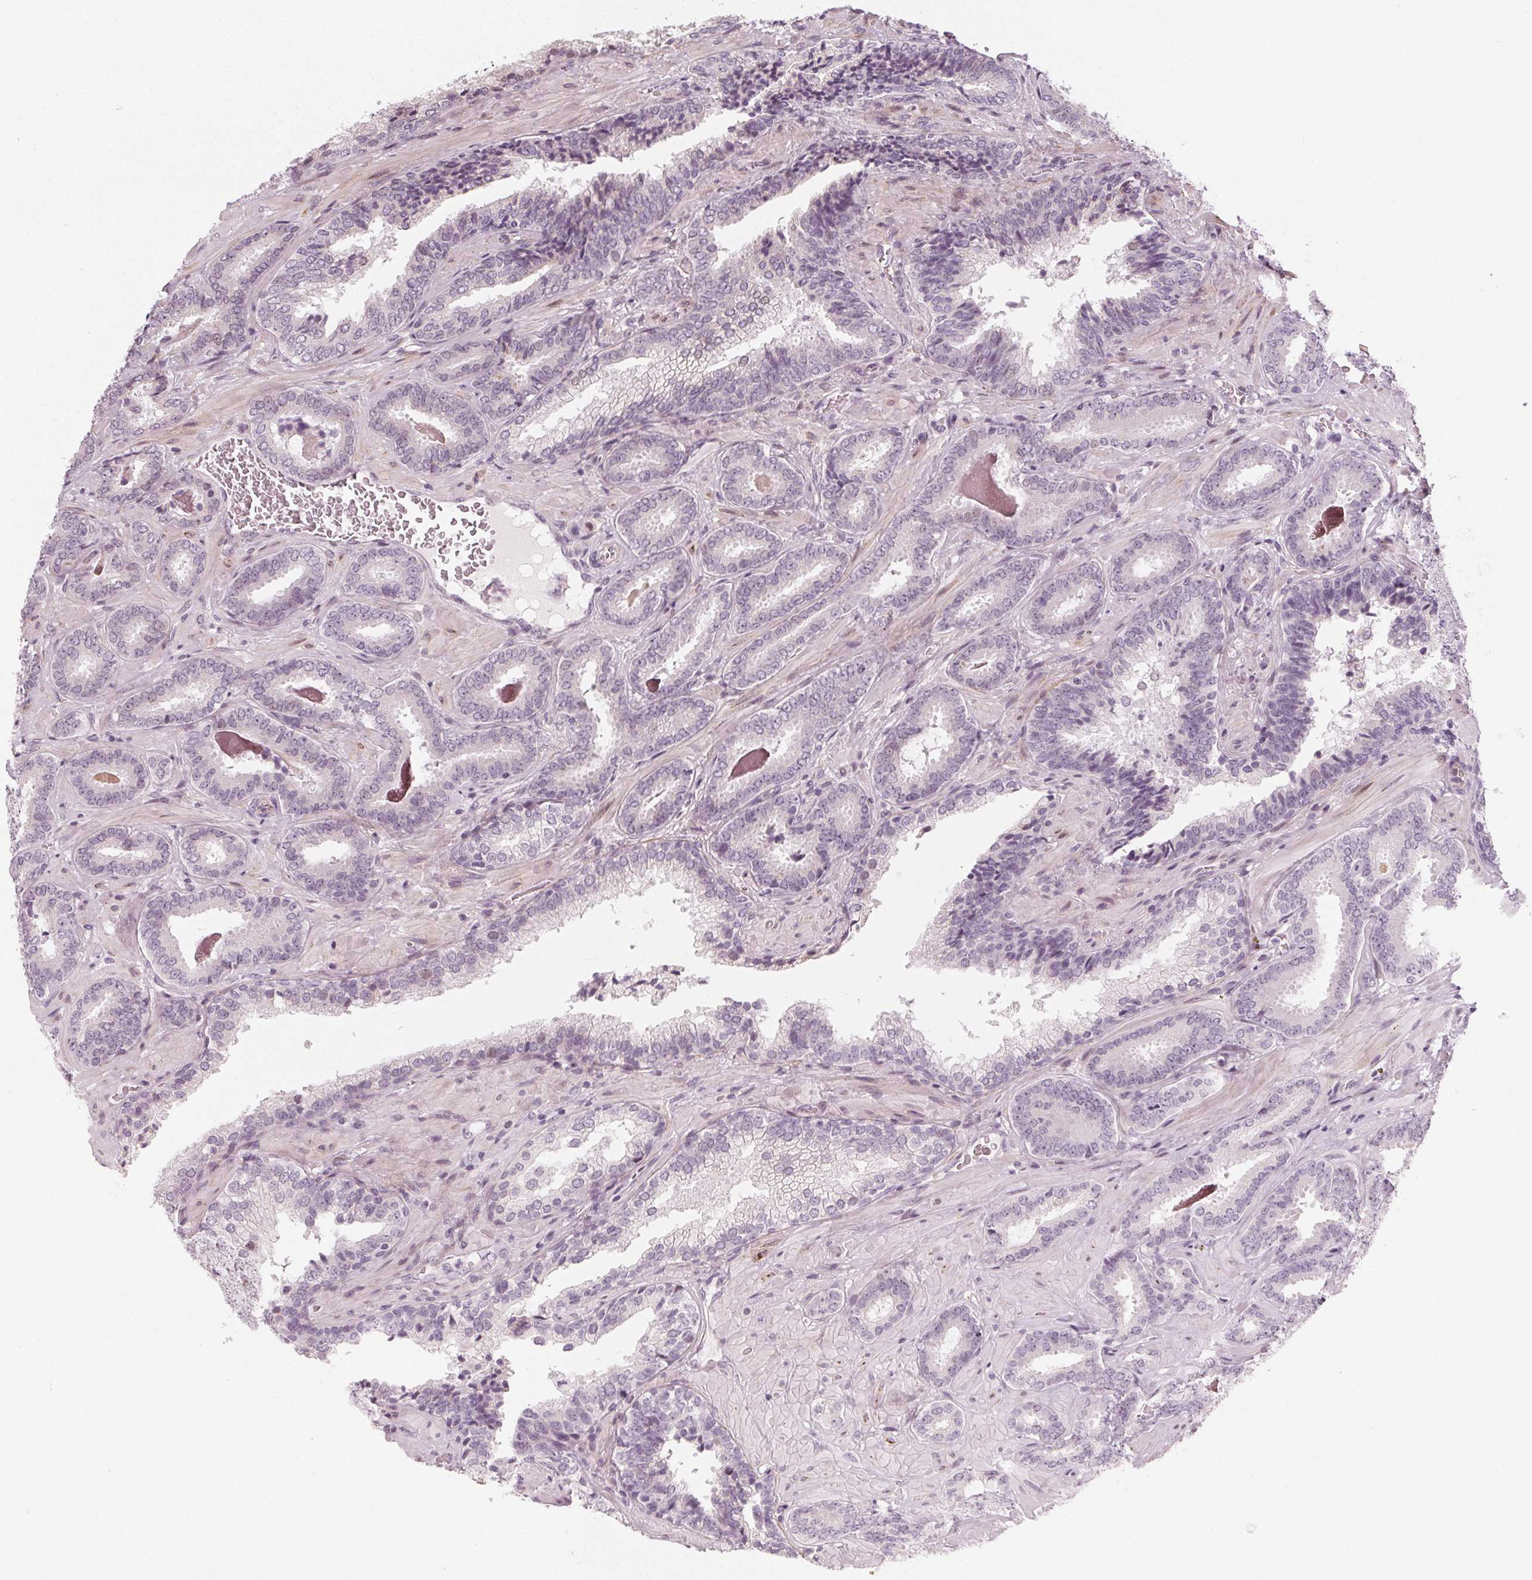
{"staining": {"intensity": "negative", "quantity": "none", "location": "none"}, "tissue": "prostate cancer", "cell_type": "Tumor cells", "image_type": "cancer", "snomed": [{"axis": "morphology", "description": "Adenocarcinoma, Low grade"}, {"axis": "topography", "description": "Prostate"}], "caption": "This is an immunohistochemistry (IHC) histopathology image of human prostate cancer (low-grade adenocarcinoma). There is no staining in tumor cells.", "gene": "CCDC96", "patient": {"sex": "male", "age": 61}}